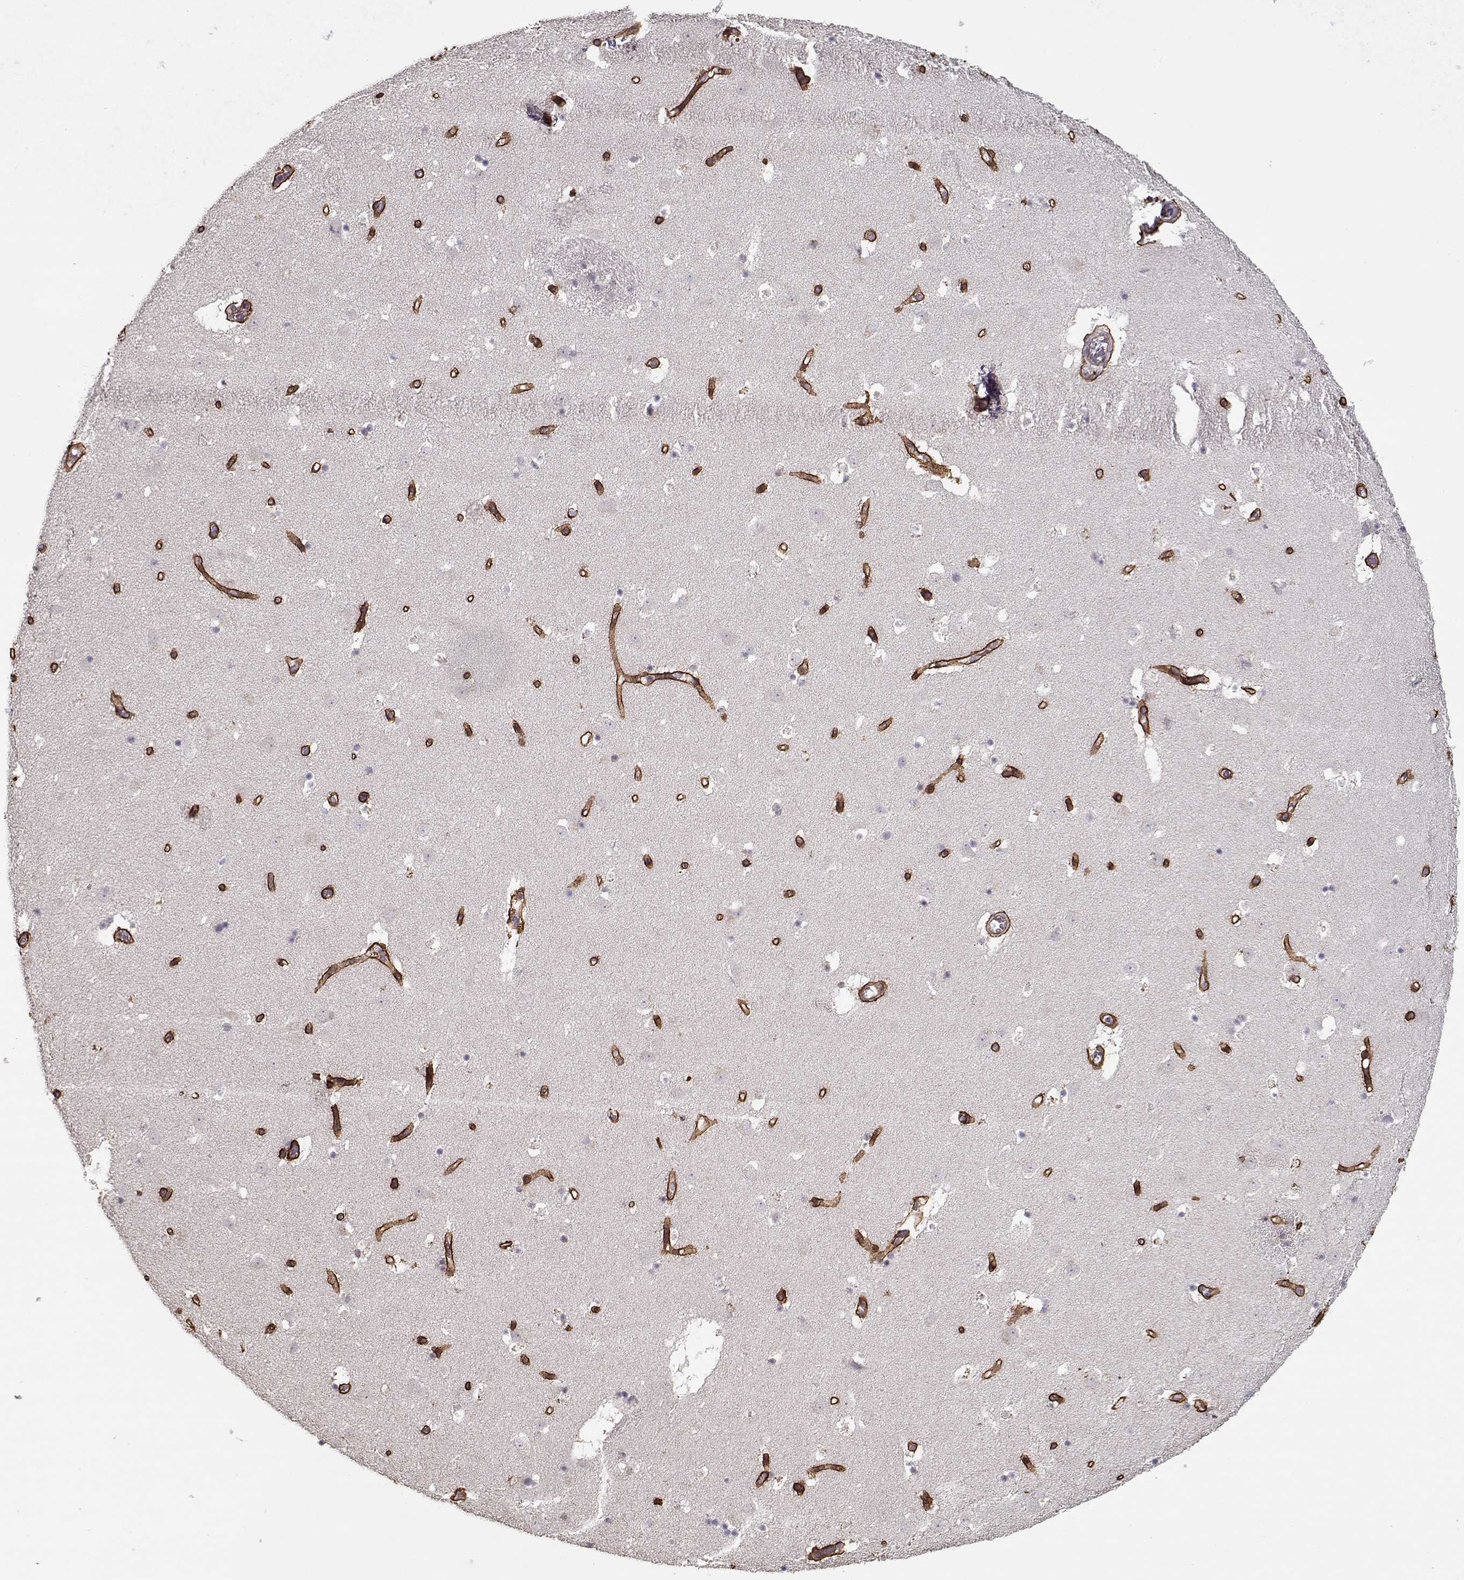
{"staining": {"intensity": "negative", "quantity": "none", "location": "none"}, "tissue": "caudate", "cell_type": "Glial cells", "image_type": "normal", "snomed": [{"axis": "morphology", "description": "Normal tissue, NOS"}, {"axis": "topography", "description": "Lateral ventricle wall"}], "caption": "The immunohistochemistry (IHC) micrograph has no significant positivity in glial cells of caudate.", "gene": "LAMA2", "patient": {"sex": "female", "age": 42}}